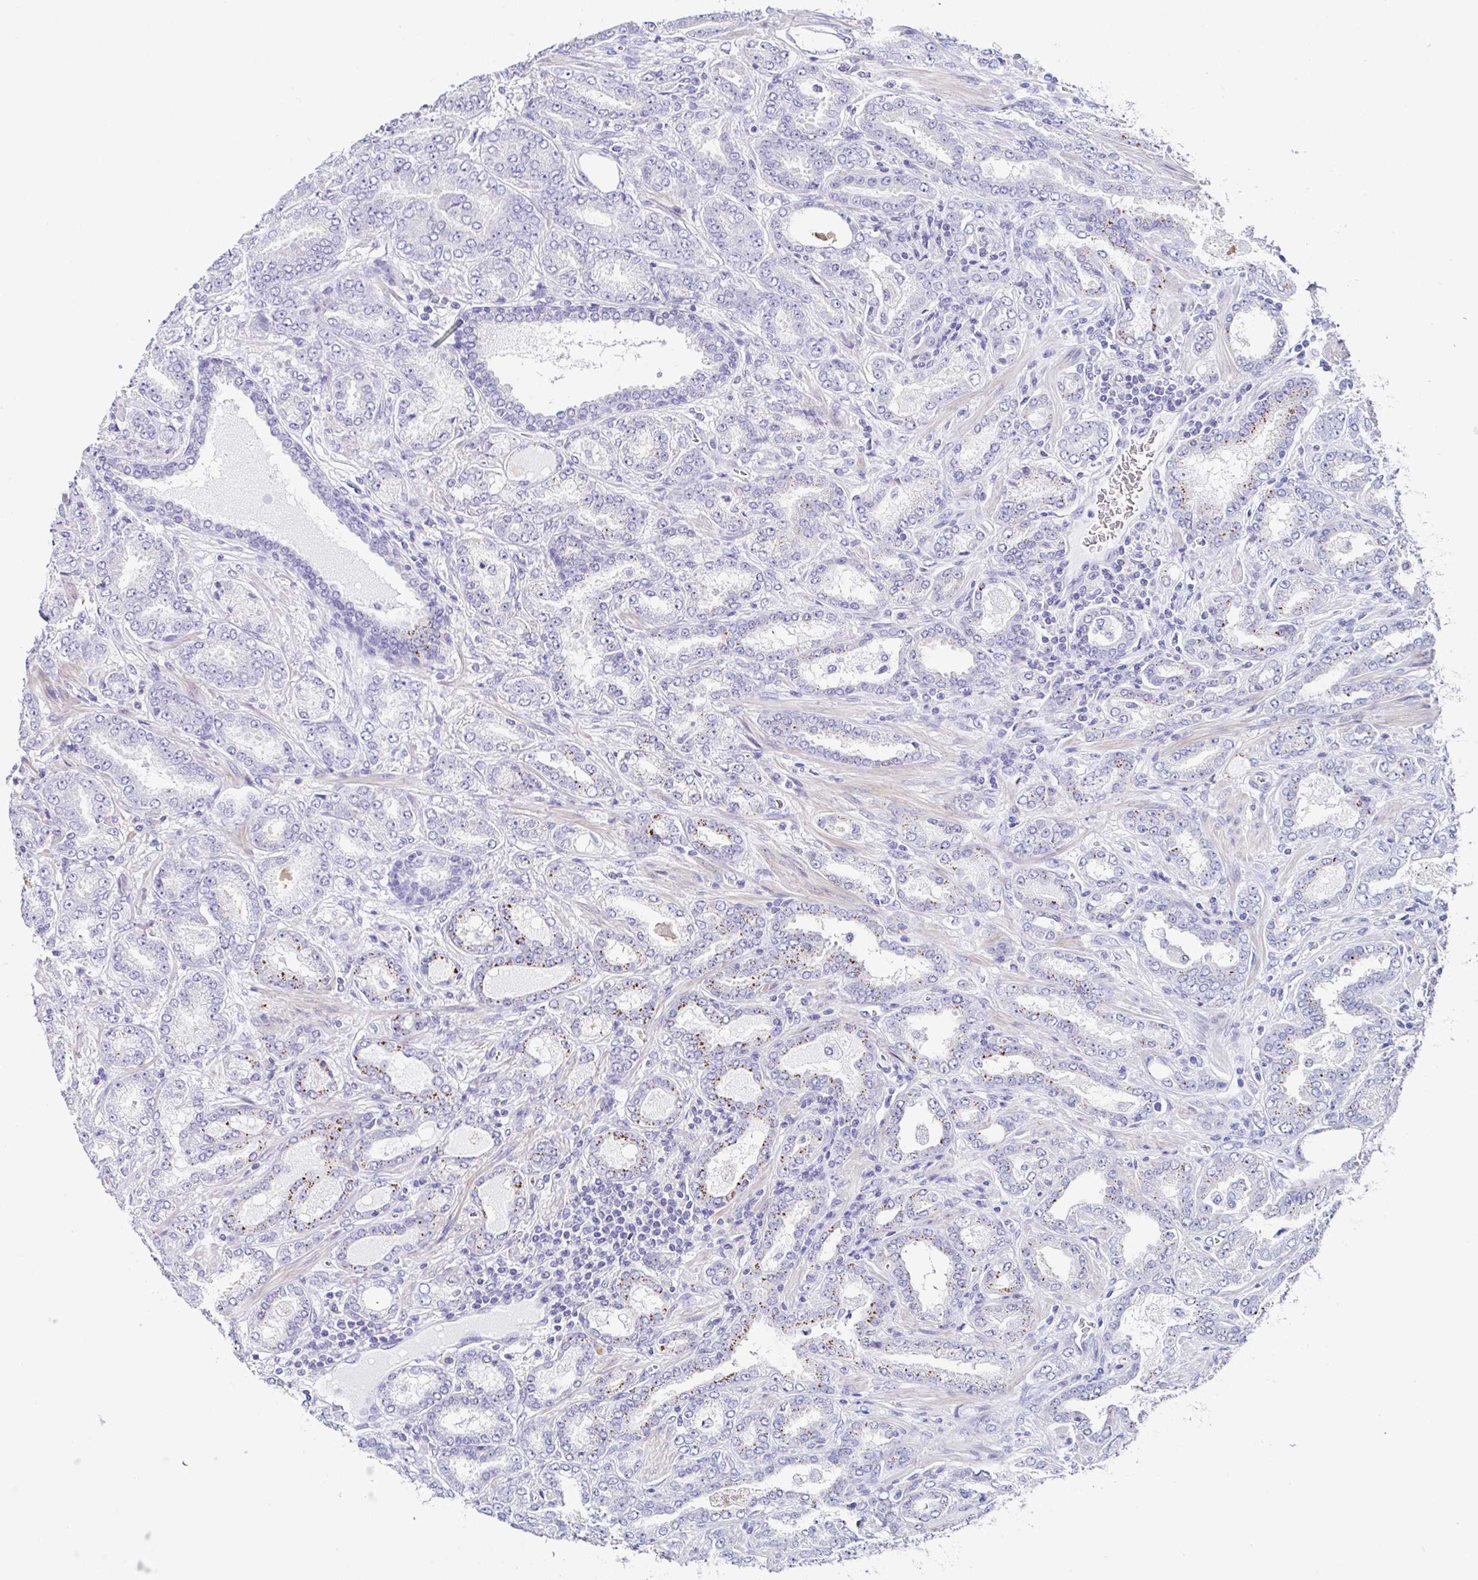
{"staining": {"intensity": "moderate", "quantity": "<25%", "location": "cytoplasmic/membranous"}, "tissue": "prostate cancer", "cell_type": "Tumor cells", "image_type": "cancer", "snomed": [{"axis": "morphology", "description": "Adenocarcinoma, High grade"}, {"axis": "topography", "description": "Prostate"}], "caption": "Human high-grade adenocarcinoma (prostate) stained for a protein (brown) demonstrates moderate cytoplasmic/membranous positive expression in approximately <25% of tumor cells.", "gene": "UGT3A1", "patient": {"sex": "male", "age": 72}}